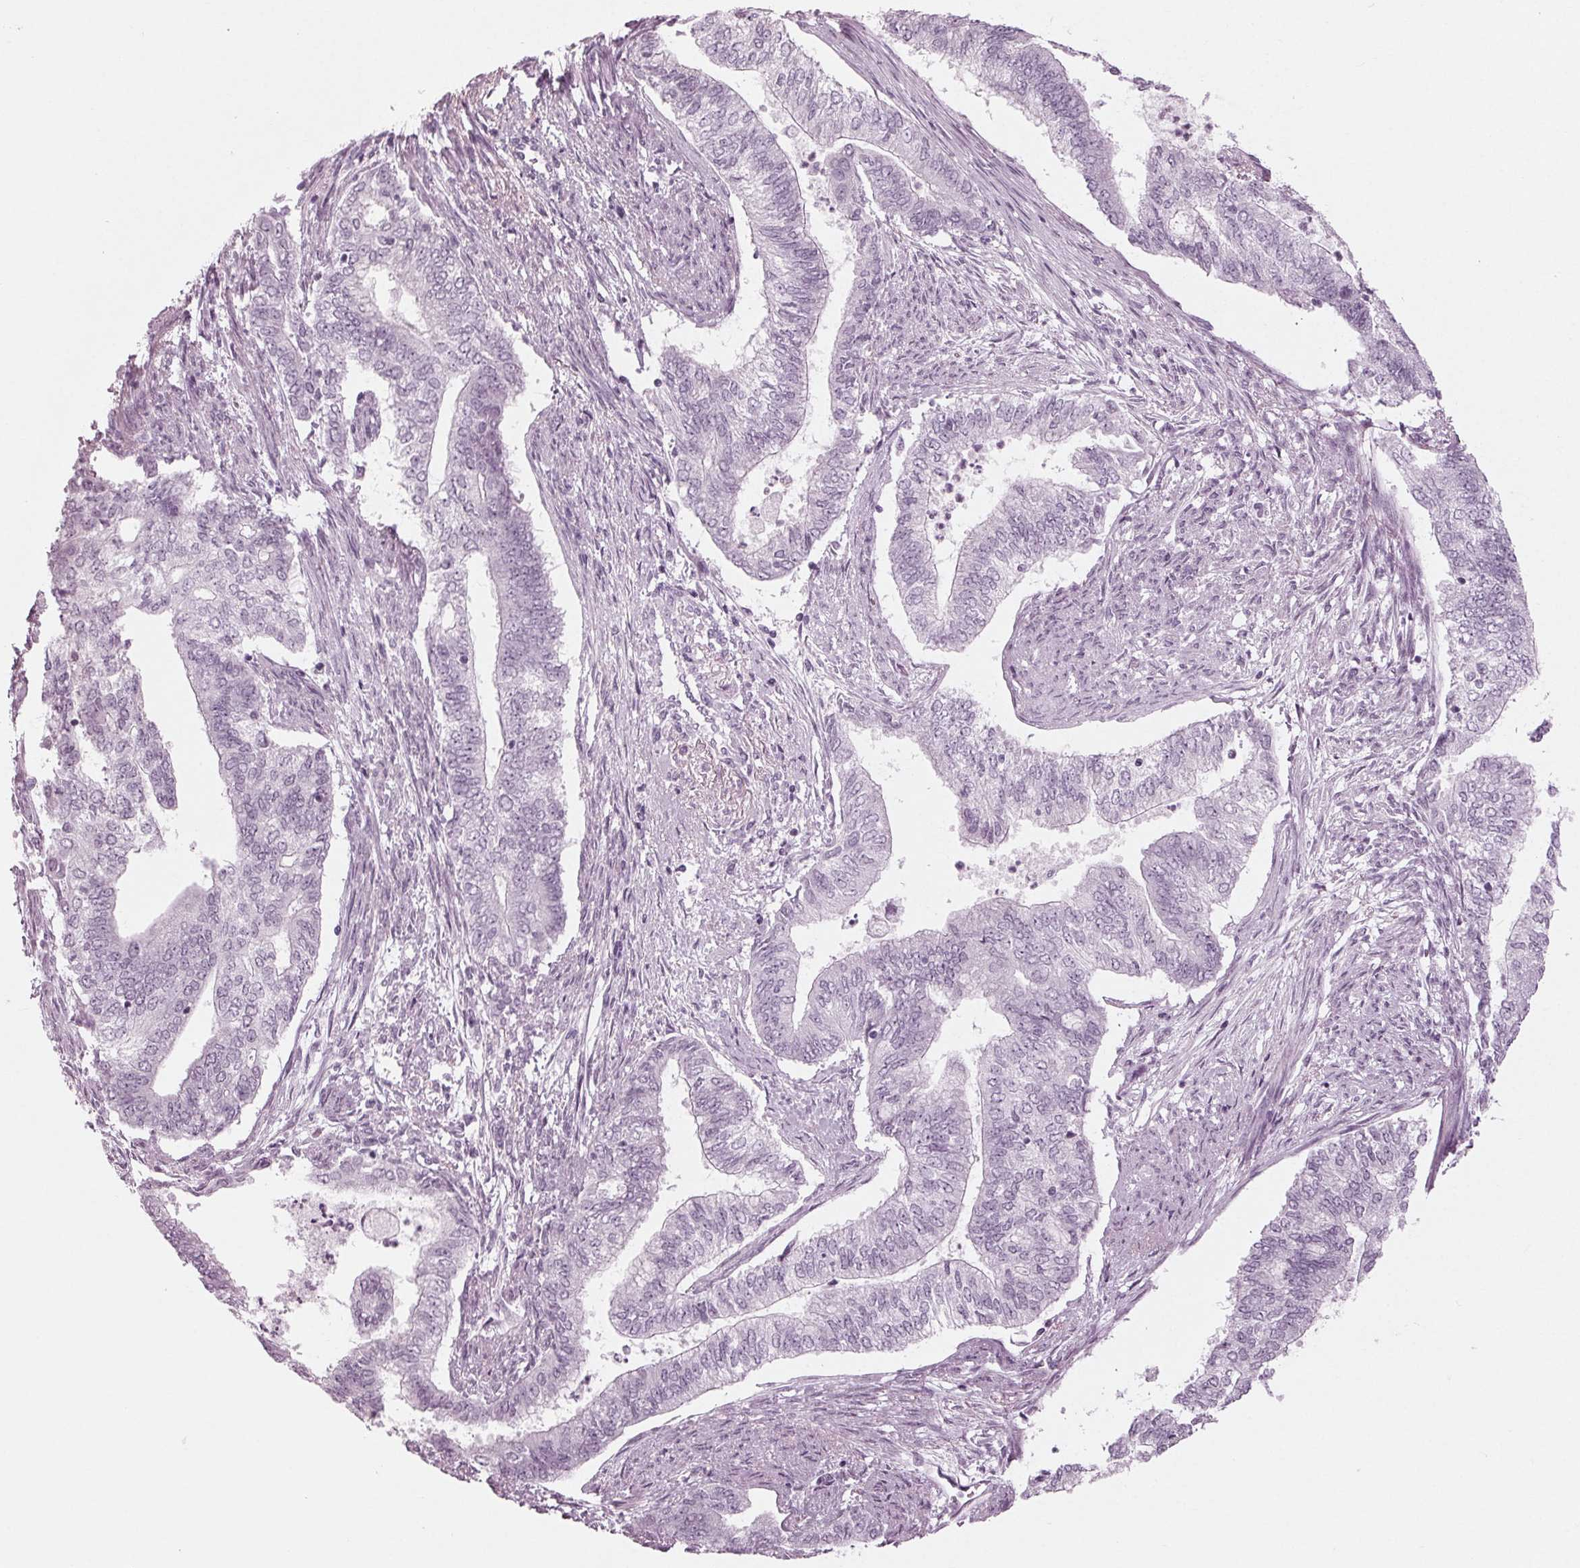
{"staining": {"intensity": "negative", "quantity": "none", "location": "none"}, "tissue": "endometrial cancer", "cell_type": "Tumor cells", "image_type": "cancer", "snomed": [{"axis": "morphology", "description": "Adenocarcinoma, NOS"}, {"axis": "topography", "description": "Endometrium"}], "caption": "Human endometrial cancer (adenocarcinoma) stained for a protein using immunohistochemistry (IHC) displays no staining in tumor cells.", "gene": "KRT28", "patient": {"sex": "female", "age": 65}}